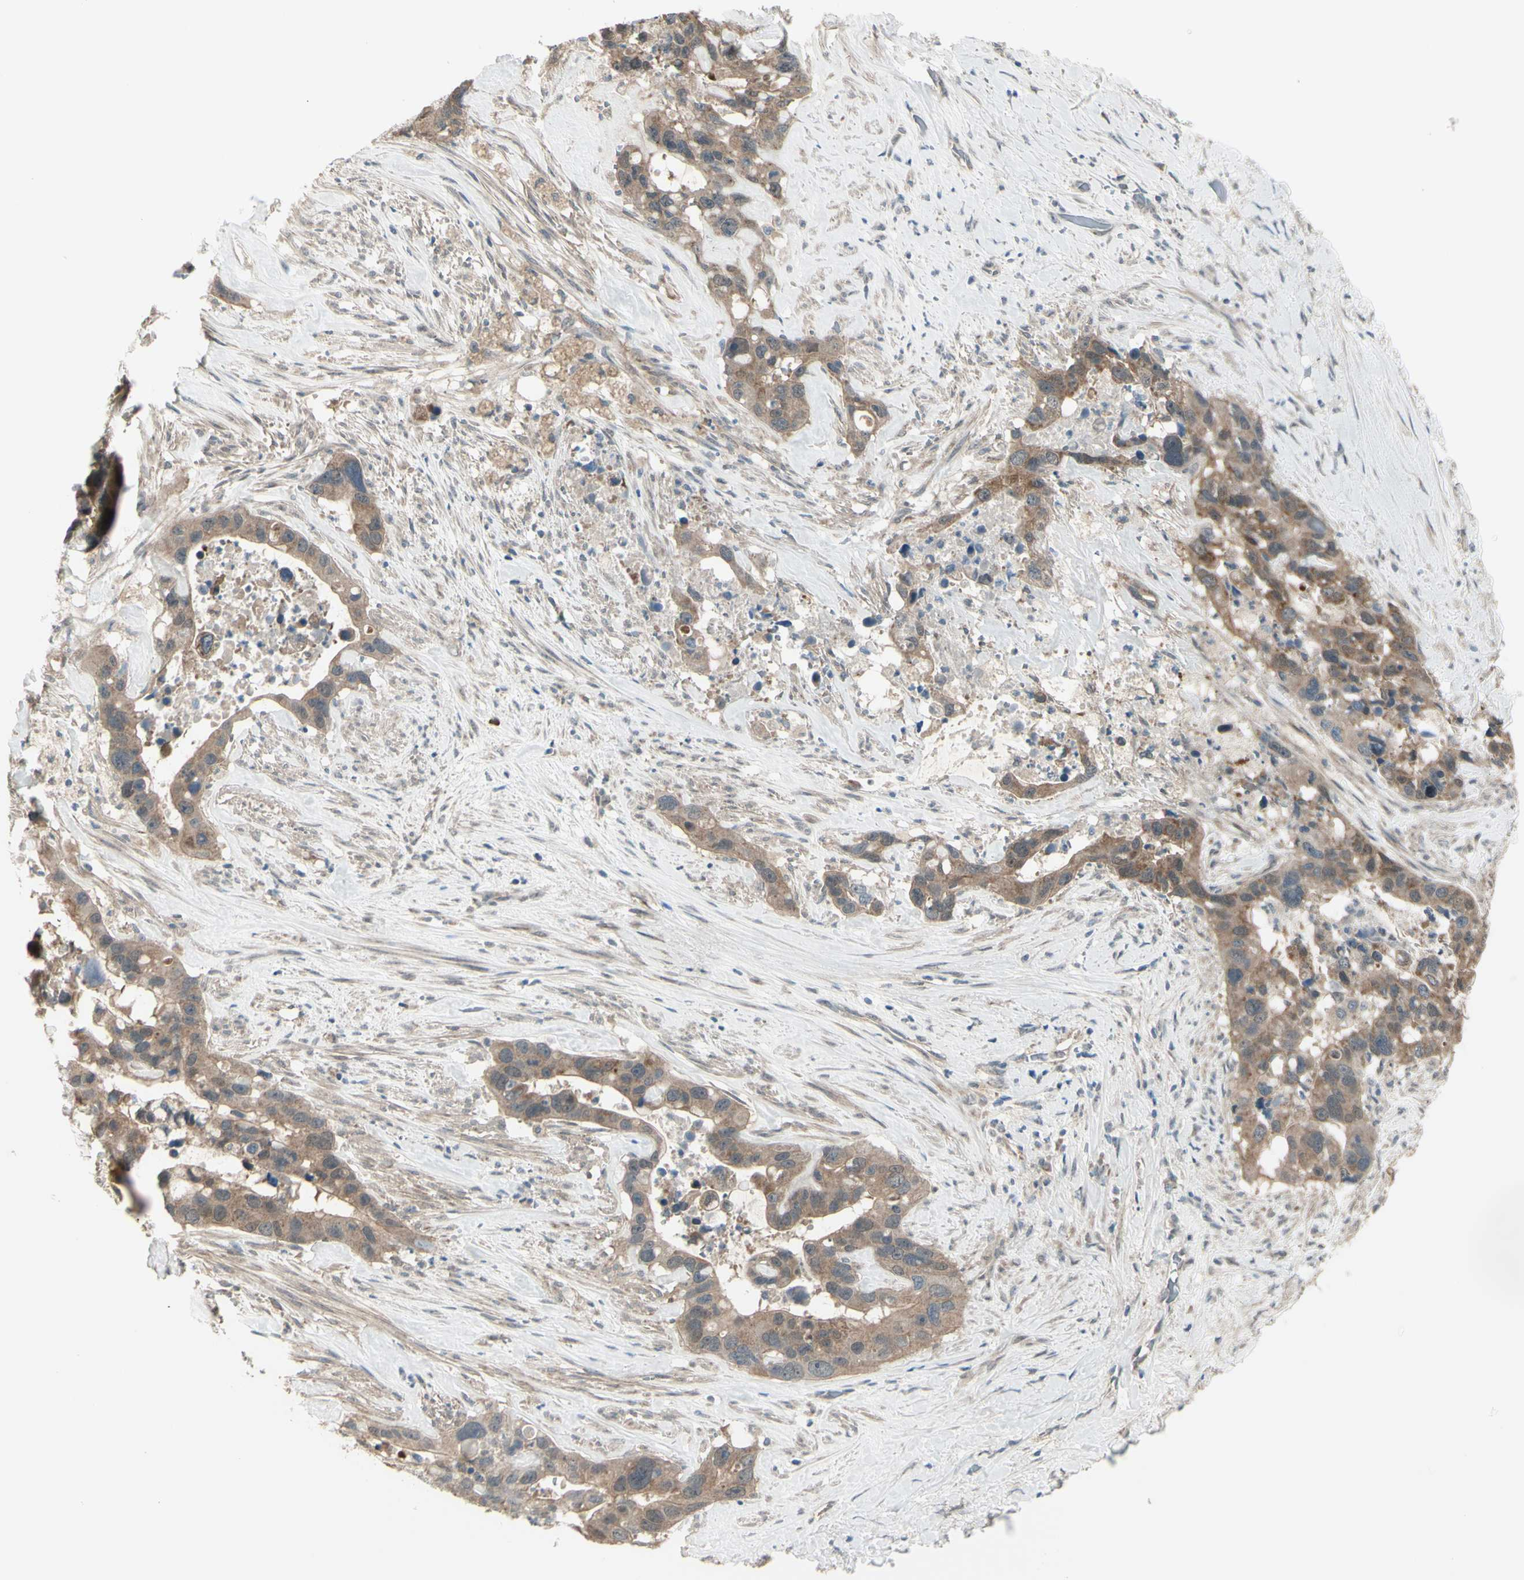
{"staining": {"intensity": "weak", "quantity": ">75%", "location": "cytoplasmic/membranous"}, "tissue": "liver cancer", "cell_type": "Tumor cells", "image_type": "cancer", "snomed": [{"axis": "morphology", "description": "Cholangiocarcinoma"}, {"axis": "topography", "description": "Liver"}], "caption": "Immunohistochemistry (DAB) staining of human liver cholangiocarcinoma exhibits weak cytoplasmic/membranous protein positivity in about >75% of tumor cells.", "gene": "NAXD", "patient": {"sex": "female", "age": 65}}